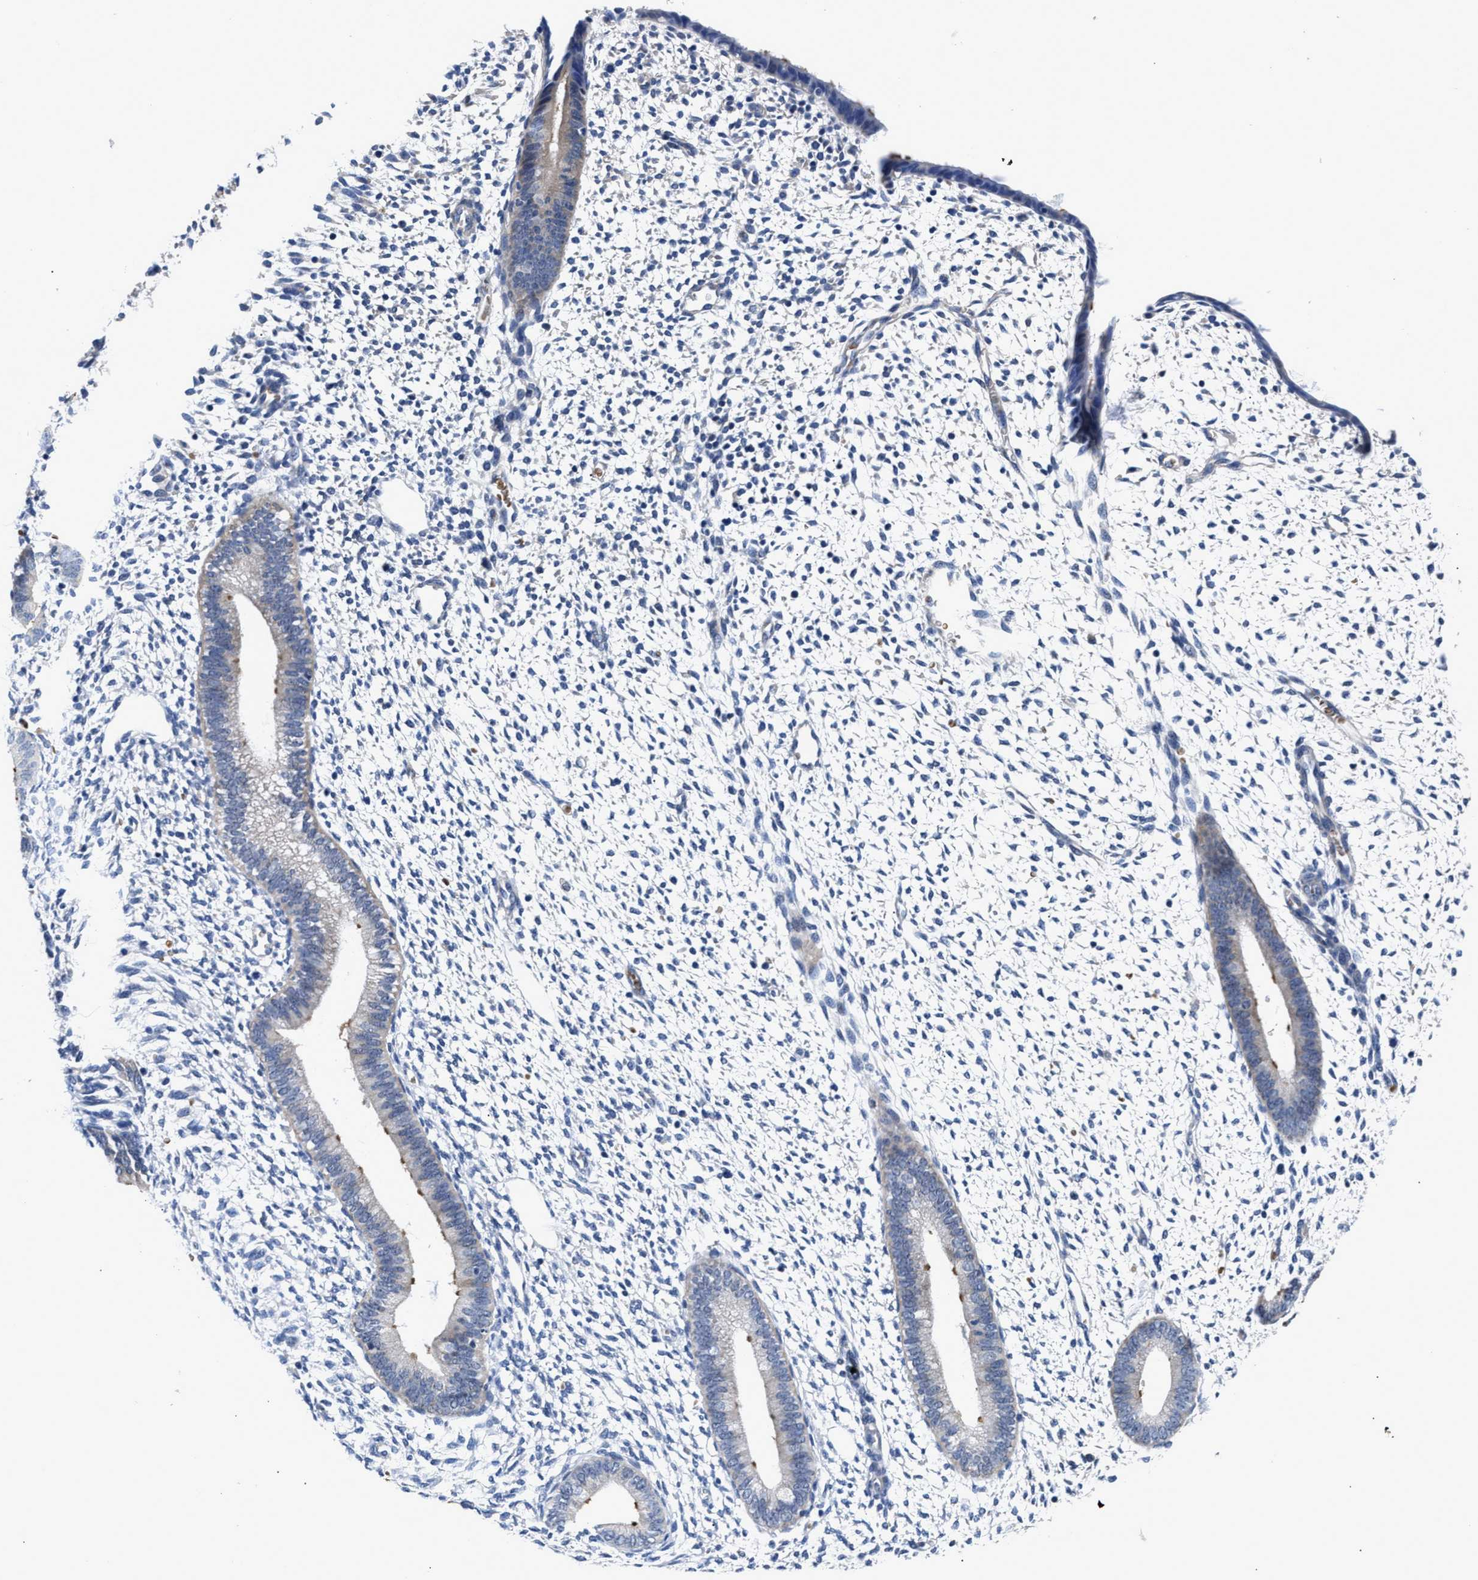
{"staining": {"intensity": "negative", "quantity": "none", "location": "none"}, "tissue": "endometrium", "cell_type": "Cells in endometrial stroma", "image_type": "normal", "snomed": [{"axis": "morphology", "description": "Normal tissue, NOS"}, {"axis": "topography", "description": "Endometrium"}], "caption": "IHC of unremarkable human endometrium reveals no positivity in cells in endometrial stroma.", "gene": "RINT1", "patient": {"sex": "female", "age": 46}}